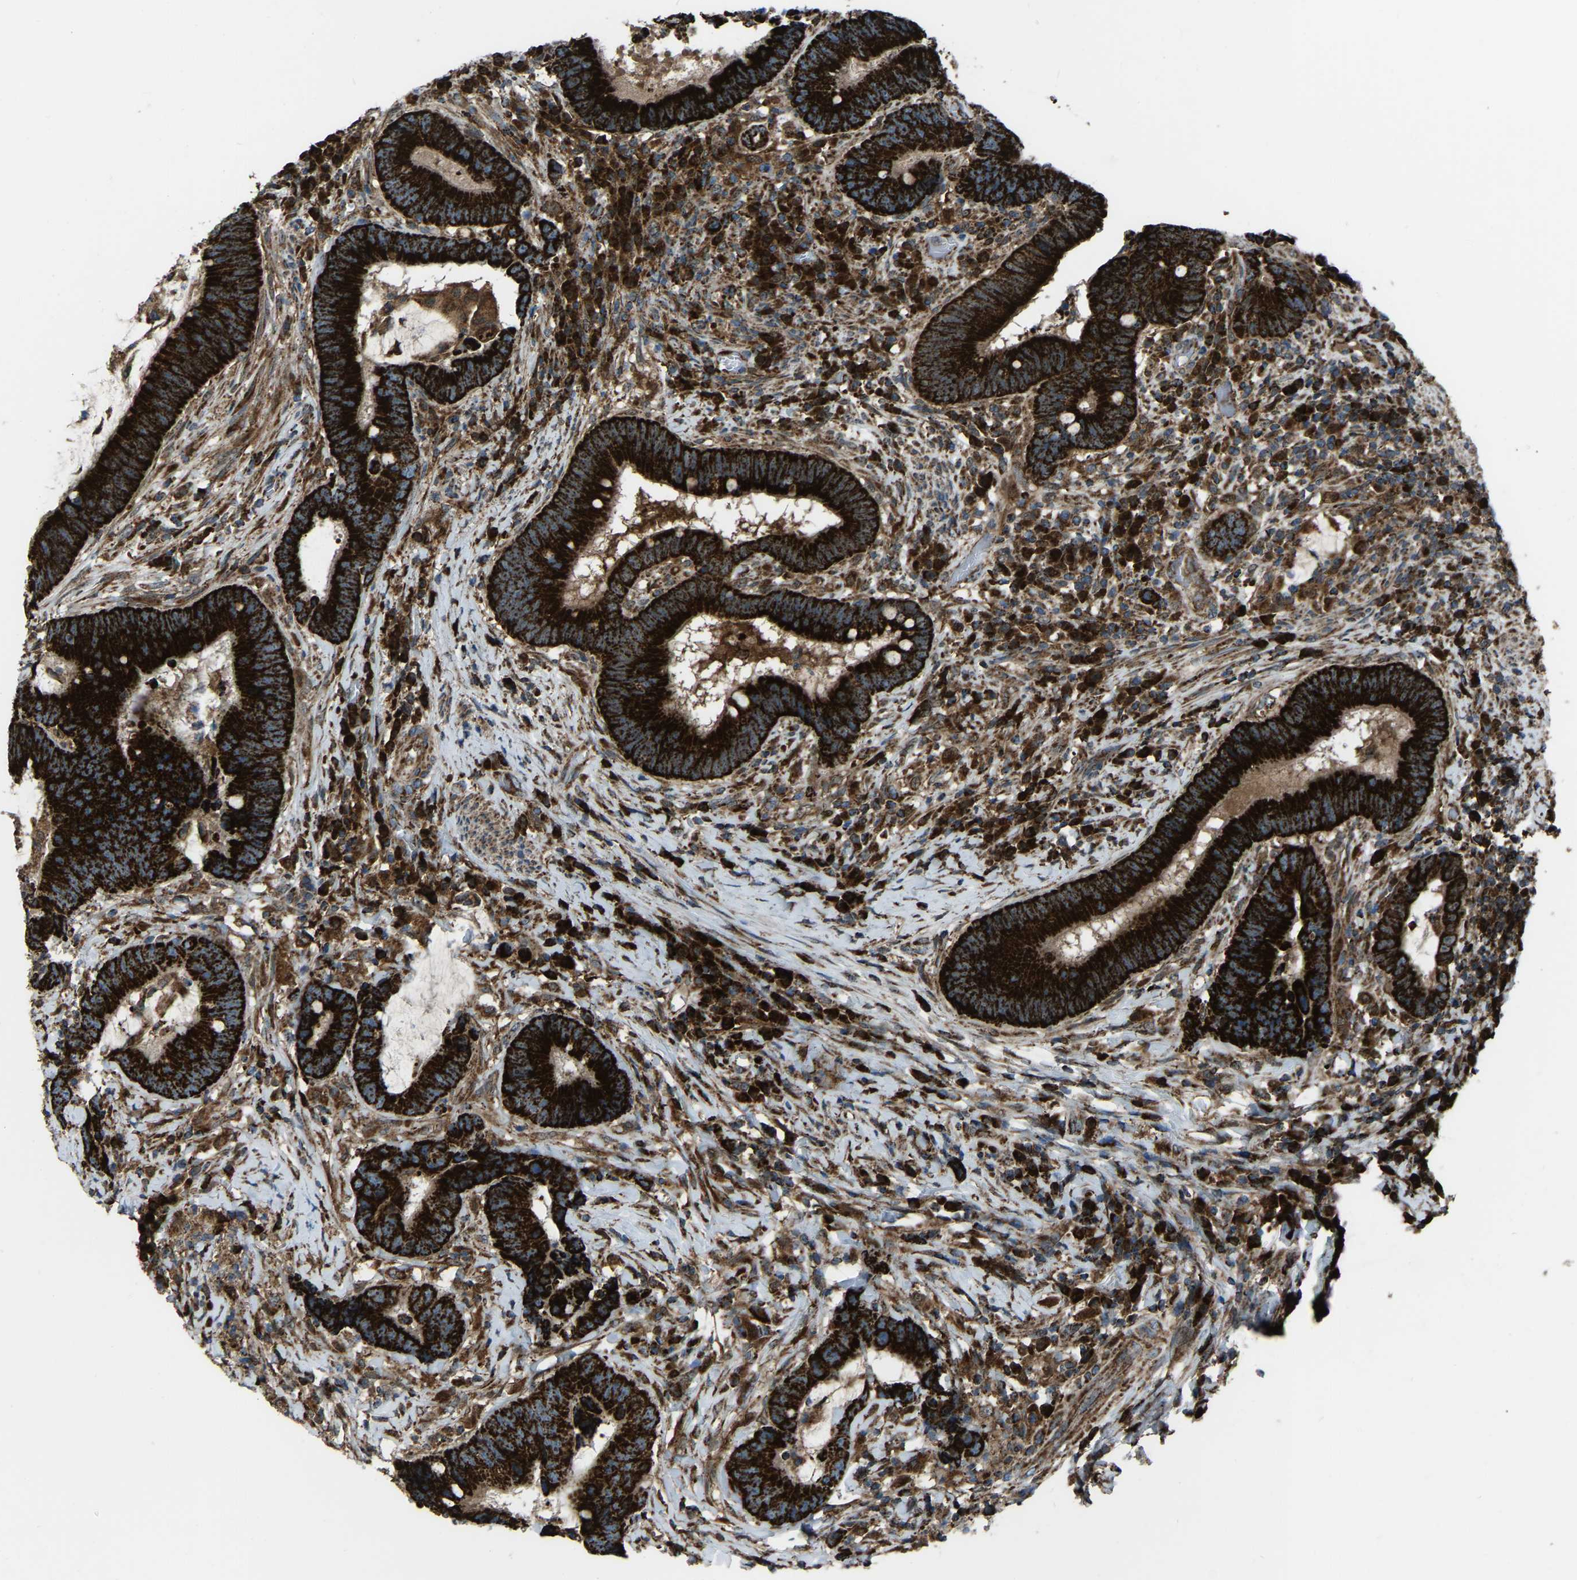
{"staining": {"intensity": "strong", "quantity": ">75%", "location": "cytoplasmic/membranous"}, "tissue": "colorectal cancer", "cell_type": "Tumor cells", "image_type": "cancer", "snomed": [{"axis": "morphology", "description": "Adenocarcinoma, NOS"}, {"axis": "topography", "description": "Rectum"}, {"axis": "topography", "description": "Anal"}], "caption": "A high amount of strong cytoplasmic/membranous staining is seen in about >75% of tumor cells in adenocarcinoma (colorectal) tissue.", "gene": "AKR1A1", "patient": {"sex": "female", "age": 89}}